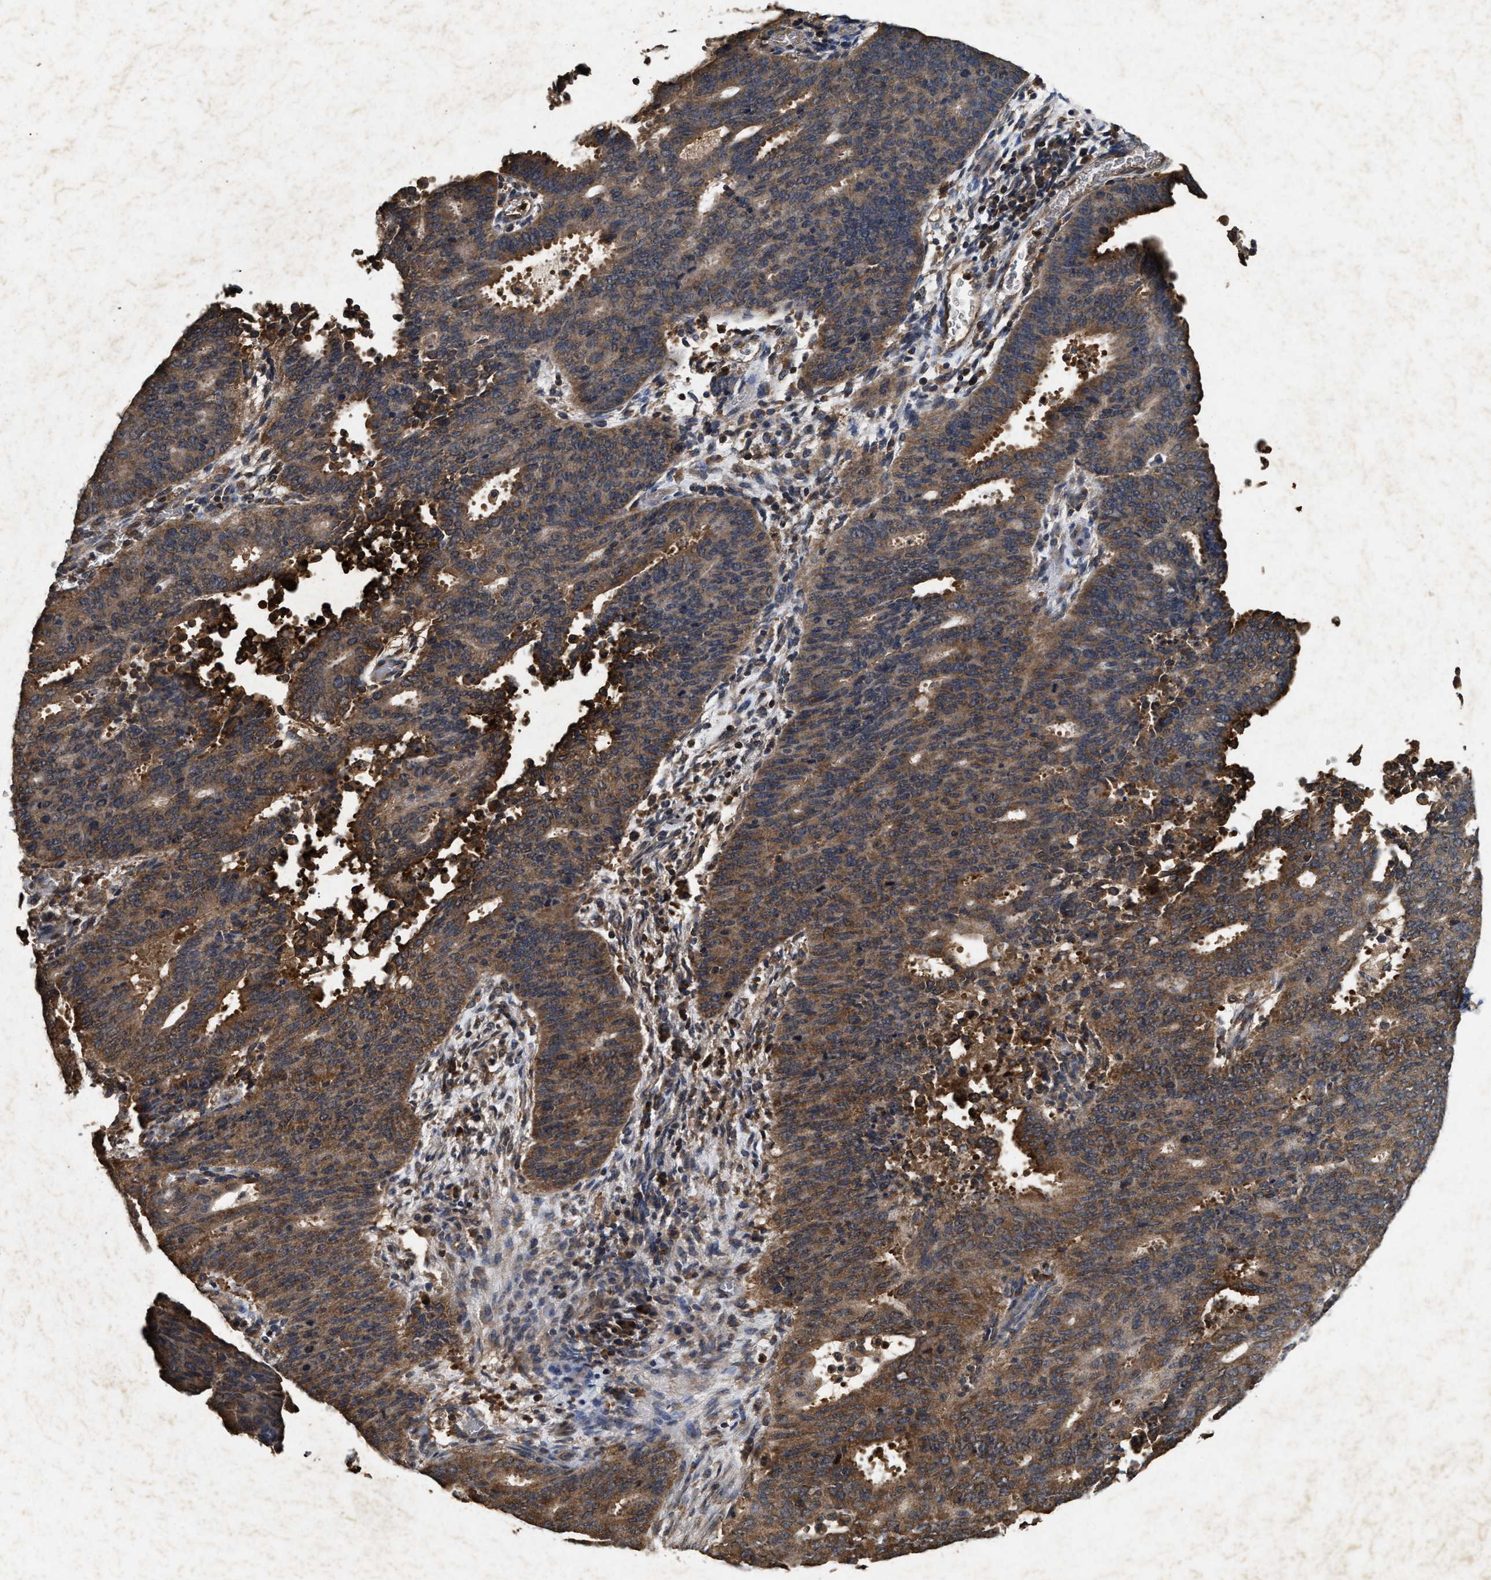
{"staining": {"intensity": "moderate", "quantity": ">75%", "location": "cytoplasmic/membranous"}, "tissue": "cervical cancer", "cell_type": "Tumor cells", "image_type": "cancer", "snomed": [{"axis": "morphology", "description": "Adenocarcinoma, NOS"}, {"axis": "topography", "description": "Cervix"}], "caption": "Protein expression analysis of human adenocarcinoma (cervical) reveals moderate cytoplasmic/membranous staining in approximately >75% of tumor cells. (DAB IHC with brightfield microscopy, high magnification).", "gene": "PDAP1", "patient": {"sex": "female", "age": 44}}